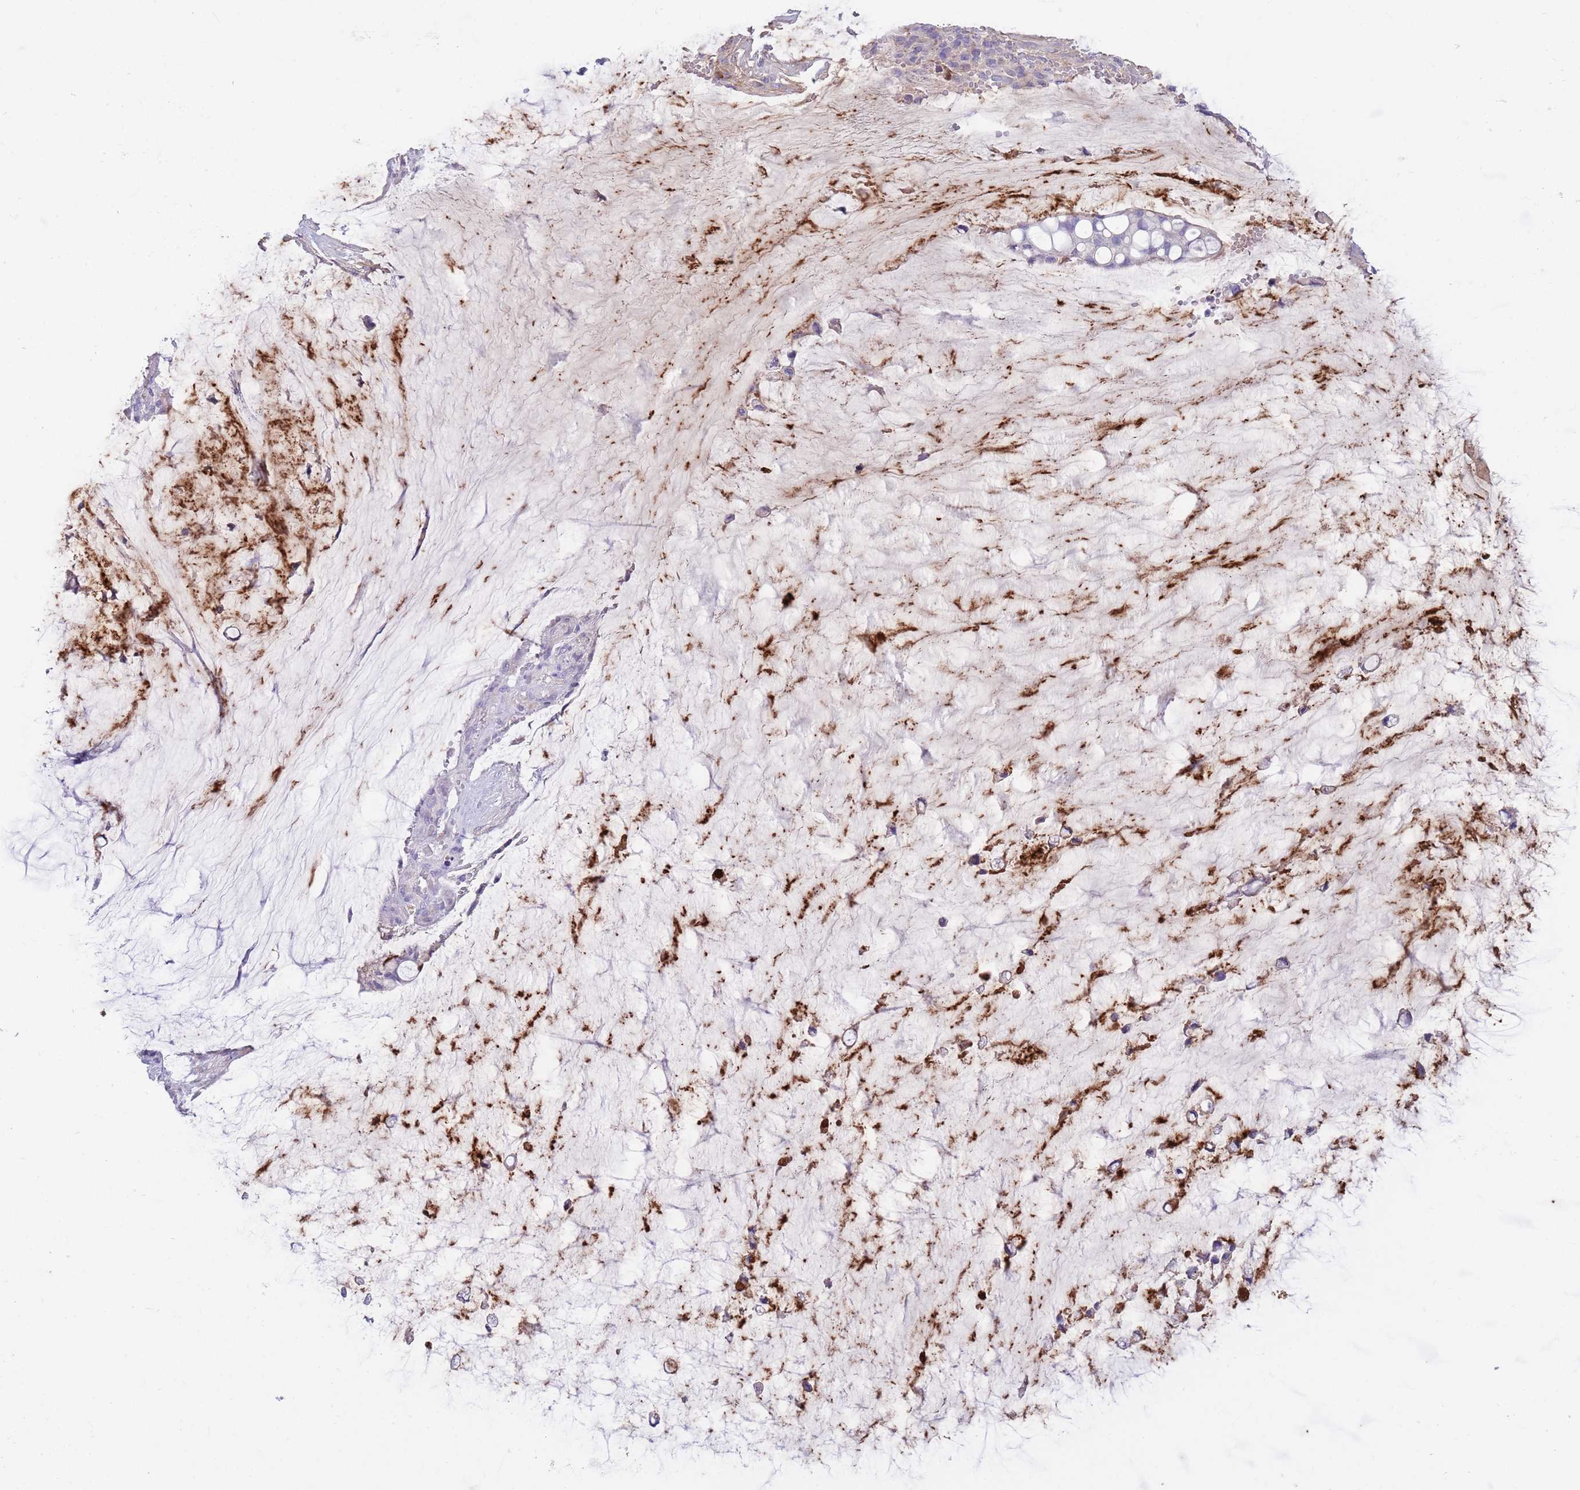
{"staining": {"intensity": "negative", "quantity": "none", "location": "none"}, "tissue": "ovarian cancer", "cell_type": "Tumor cells", "image_type": "cancer", "snomed": [{"axis": "morphology", "description": "Cystadenocarcinoma, mucinous, NOS"}, {"axis": "topography", "description": "Ovary"}], "caption": "Tumor cells are negative for protein expression in human ovarian cancer.", "gene": "LEPROTL1", "patient": {"sex": "female", "age": 39}}